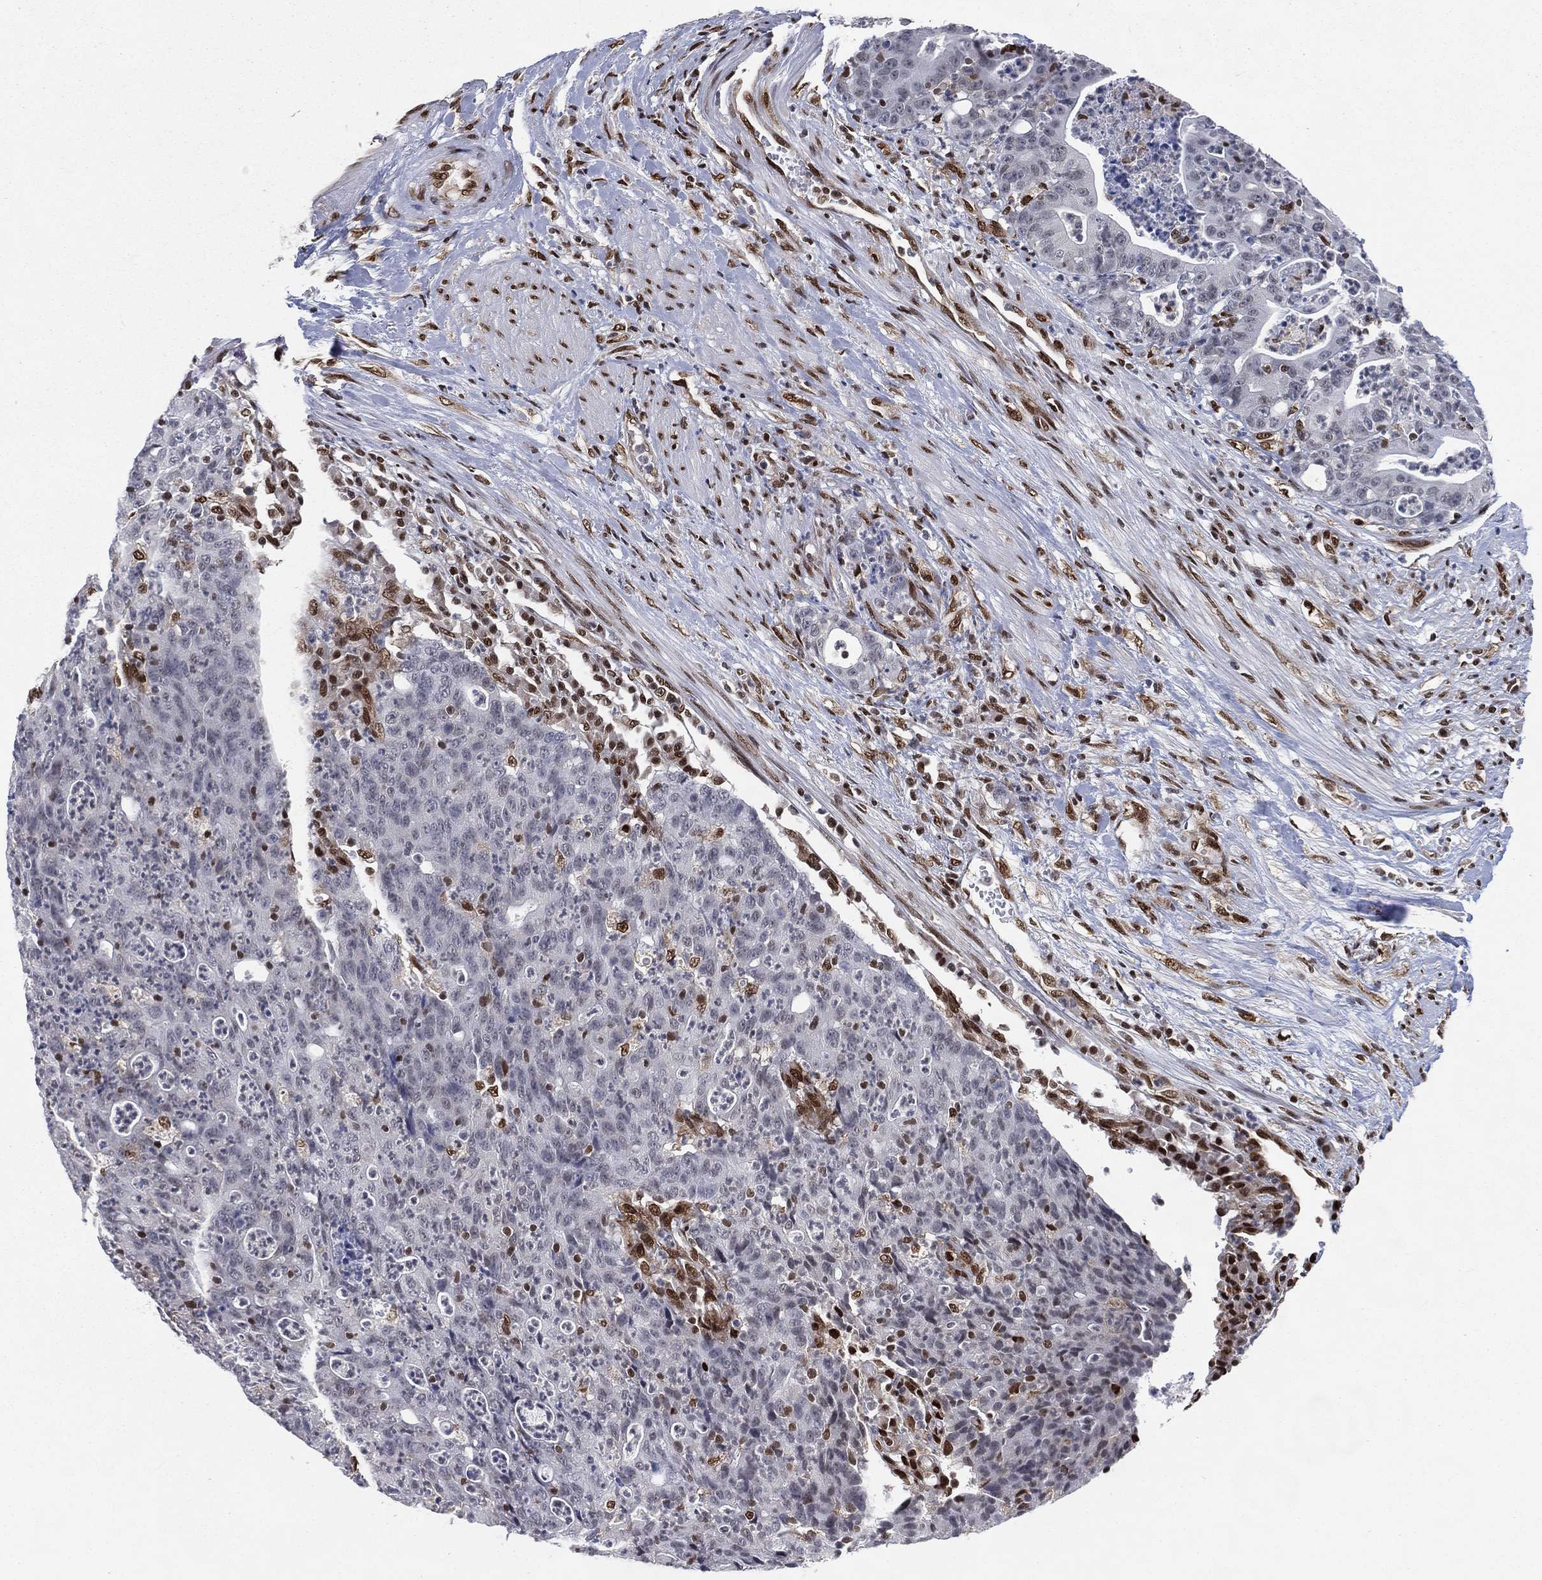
{"staining": {"intensity": "negative", "quantity": "none", "location": "none"}, "tissue": "colorectal cancer", "cell_type": "Tumor cells", "image_type": "cancer", "snomed": [{"axis": "morphology", "description": "Adenocarcinoma, NOS"}, {"axis": "topography", "description": "Colon"}], "caption": "Immunohistochemical staining of colorectal cancer (adenocarcinoma) shows no significant staining in tumor cells.", "gene": "FUBP3", "patient": {"sex": "male", "age": 70}}